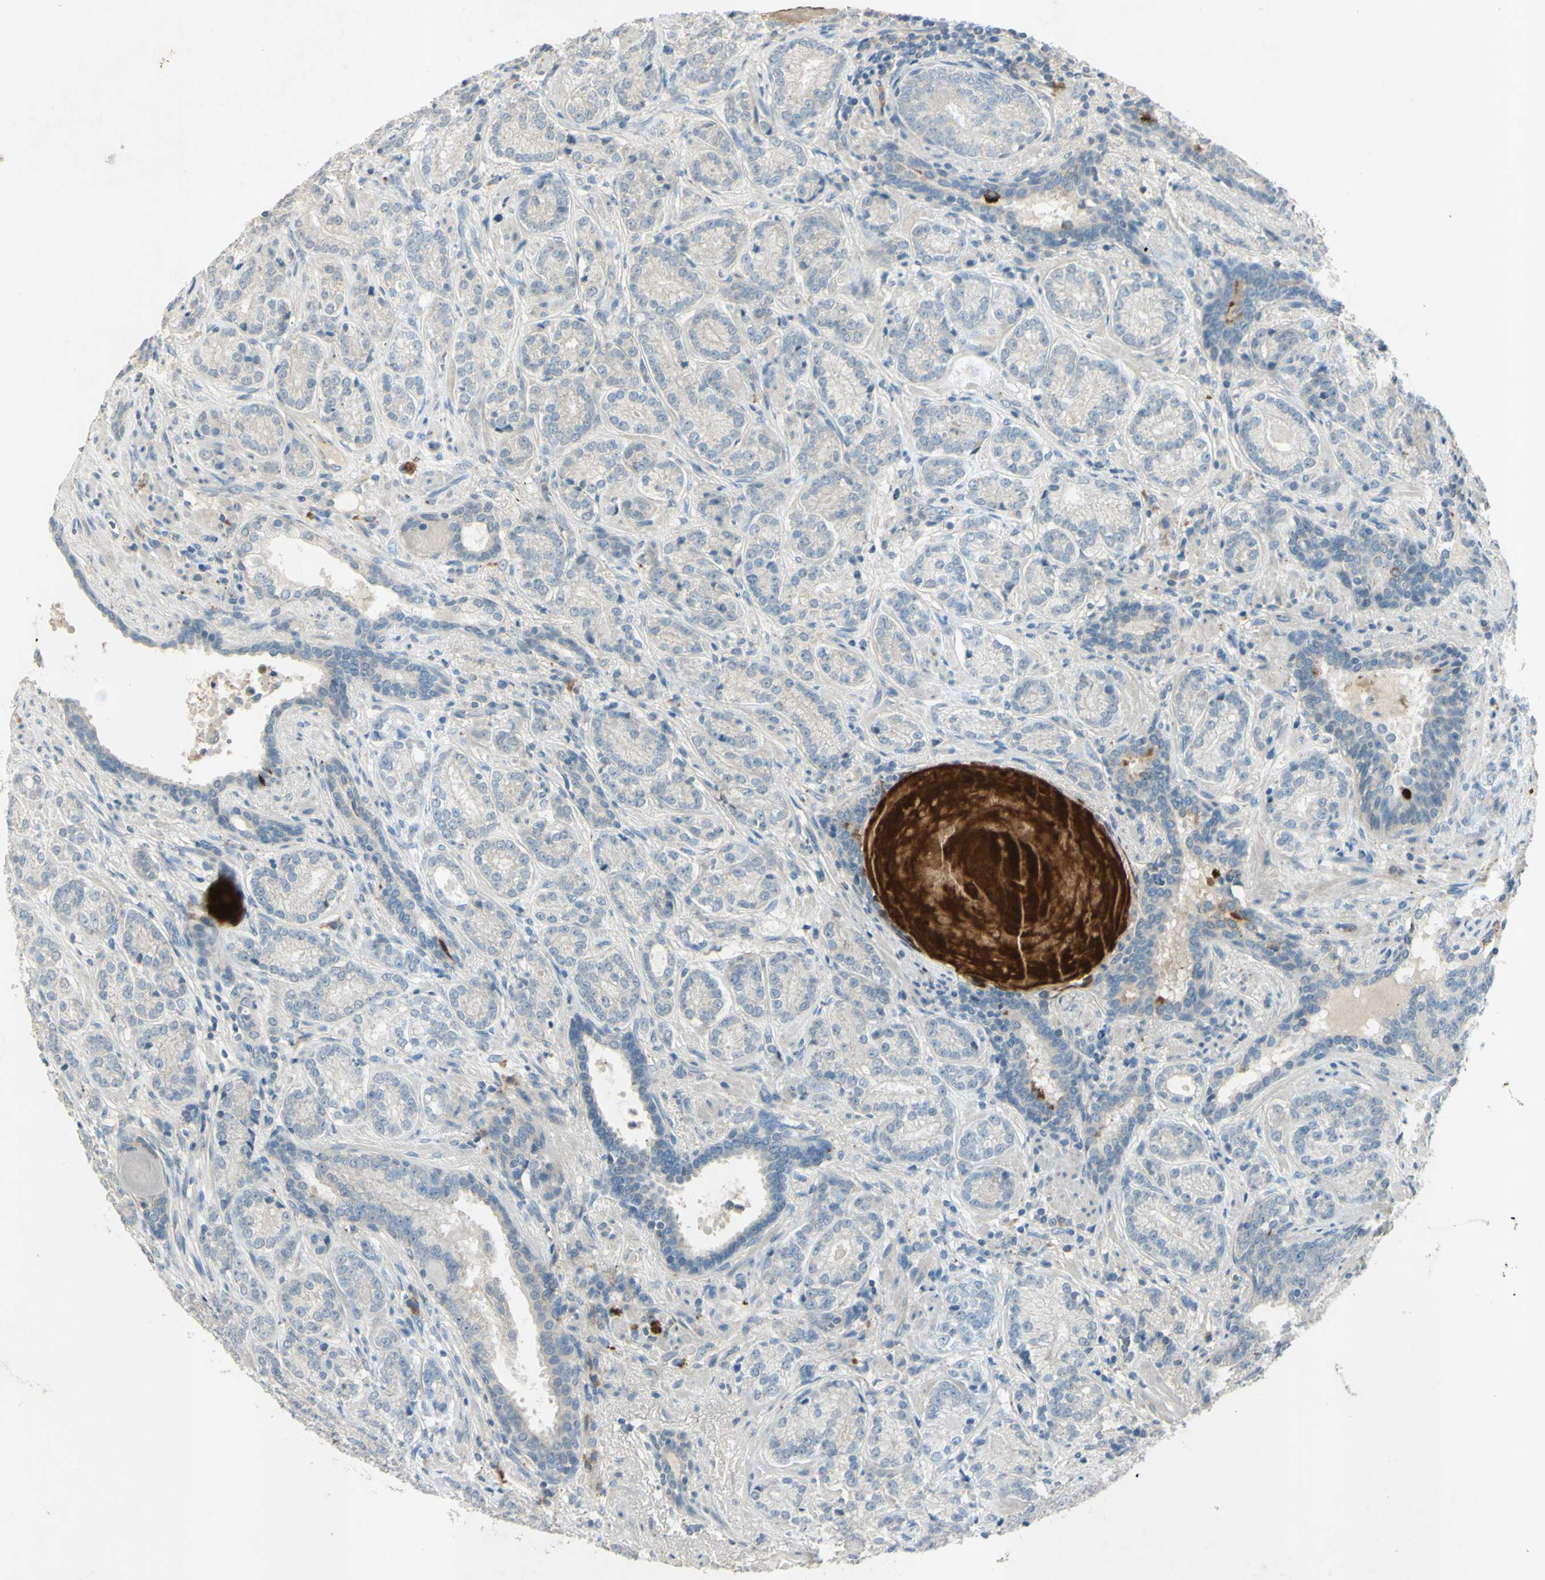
{"staining": {"intensity": "negative", "quantity": "none", "location": "none"}, "tissue": "prostate cancer", "cell_type": "Tumor cells", "image_type": "cancer", "snomed": [{"axis": "morphology", "description": "Adenocarcinoma, High grade"}, {"axis": "topography", "description": "Prostate"}], "caption": "An immunohistochemistry (IHC) photomicrograph of prostate high-grade adenocarcinoma is shown. There is no staining in tumor cells of prostate high-grade adenocarcinoma.", "gene": "AATK", "patient": {"sex": "male", "age": 61}}